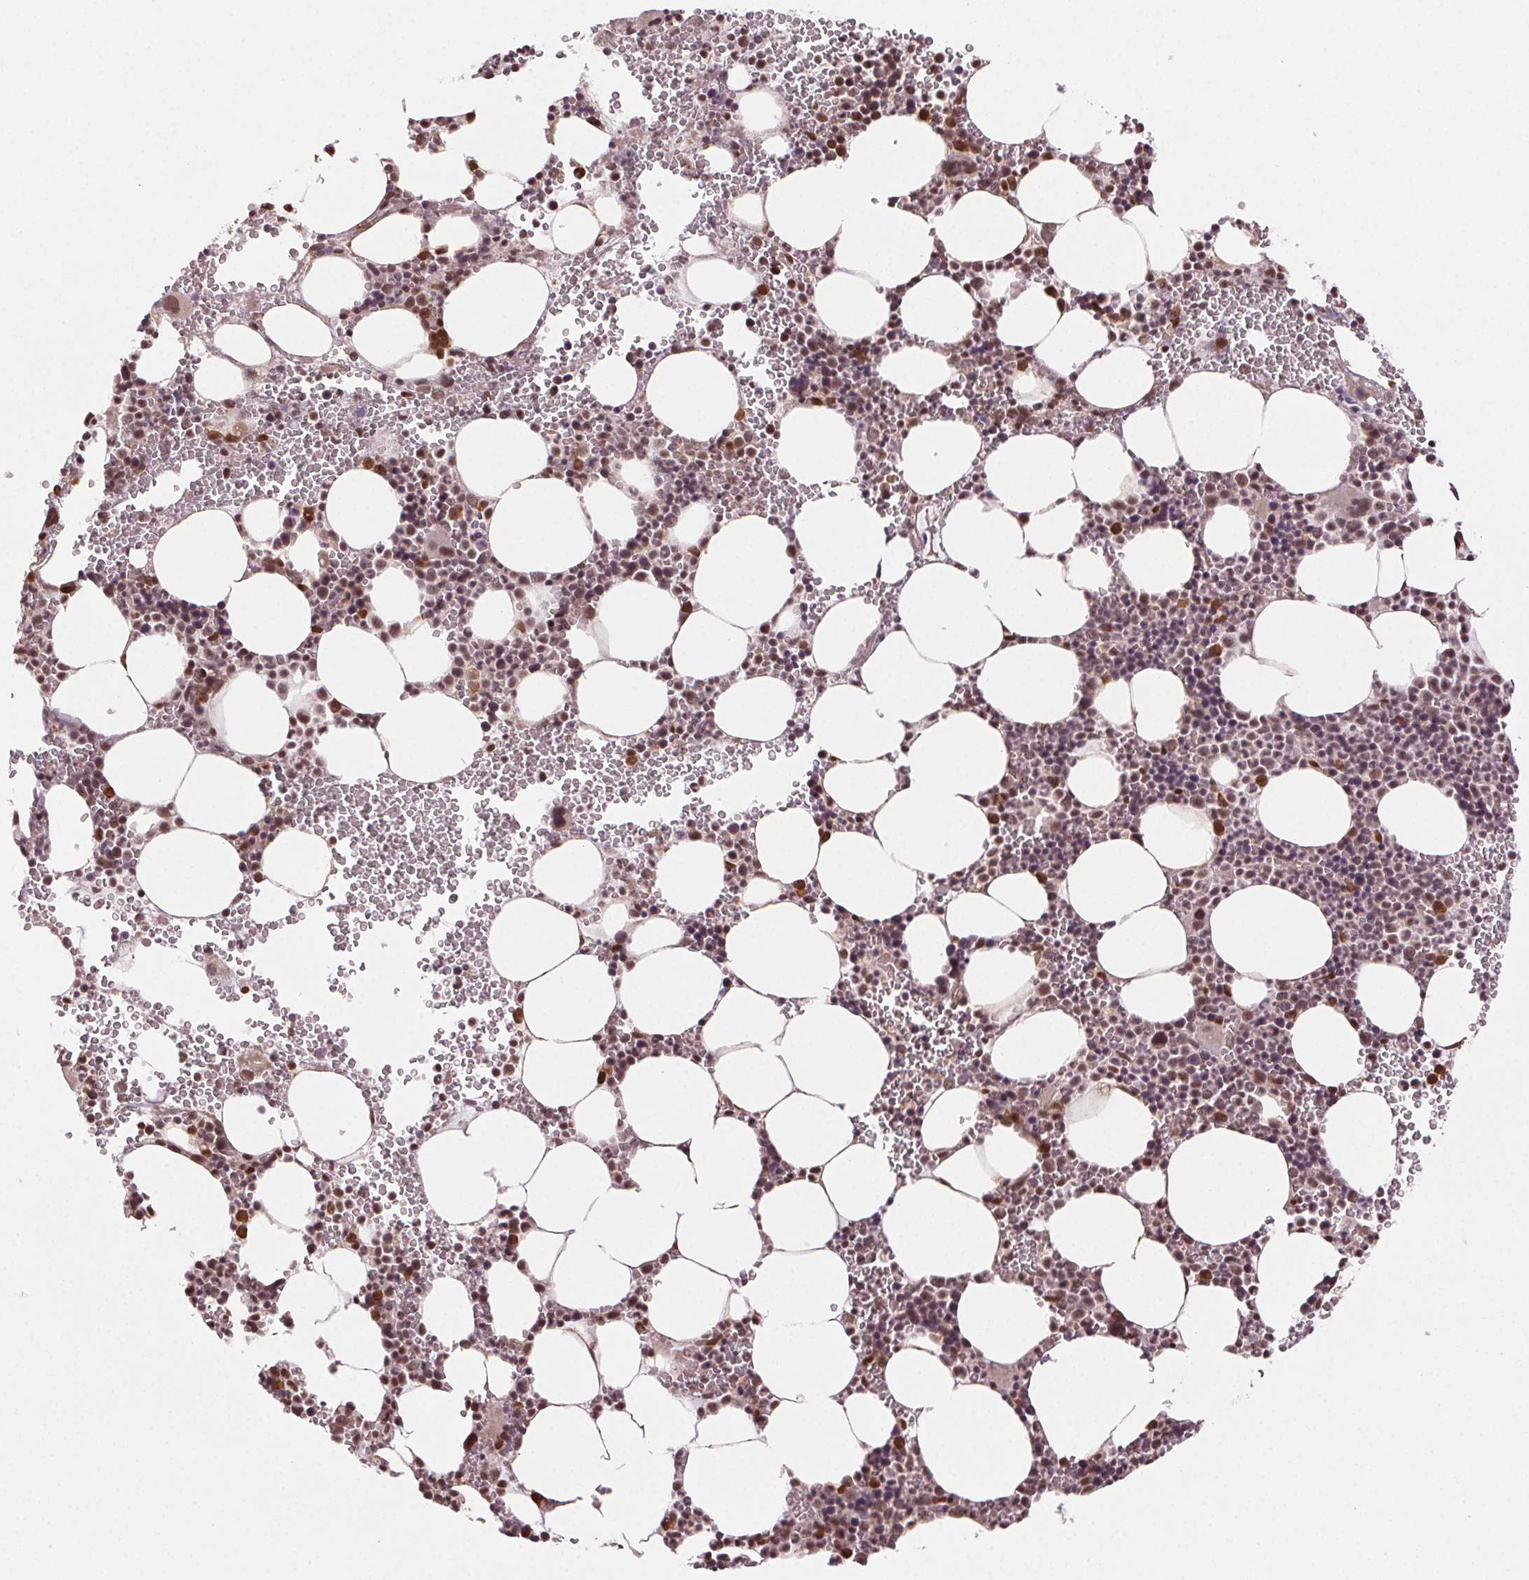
{"staining": {"intensity": "moderate", "quantity": "25%-75%", "location": "nuclear"}, "tissue": "bone marrow", "cell_type": "Hematopoietic cells", "image_type": "normal", "snomed": [{"axis": "morphology", "description": "Normal tissue, NOS"}, {"axis": "topography", "description": "Bone marrow"}], "caption": "DAB immunohistochemical staining of normal human bone marrow exhibits moderate nuclear protein expression in approximately 25%-75% of hematopoietic cells. Nuclei are stained in blue.", "gene": "TREML4", "patient": {"sex": "male", "age": 82}}